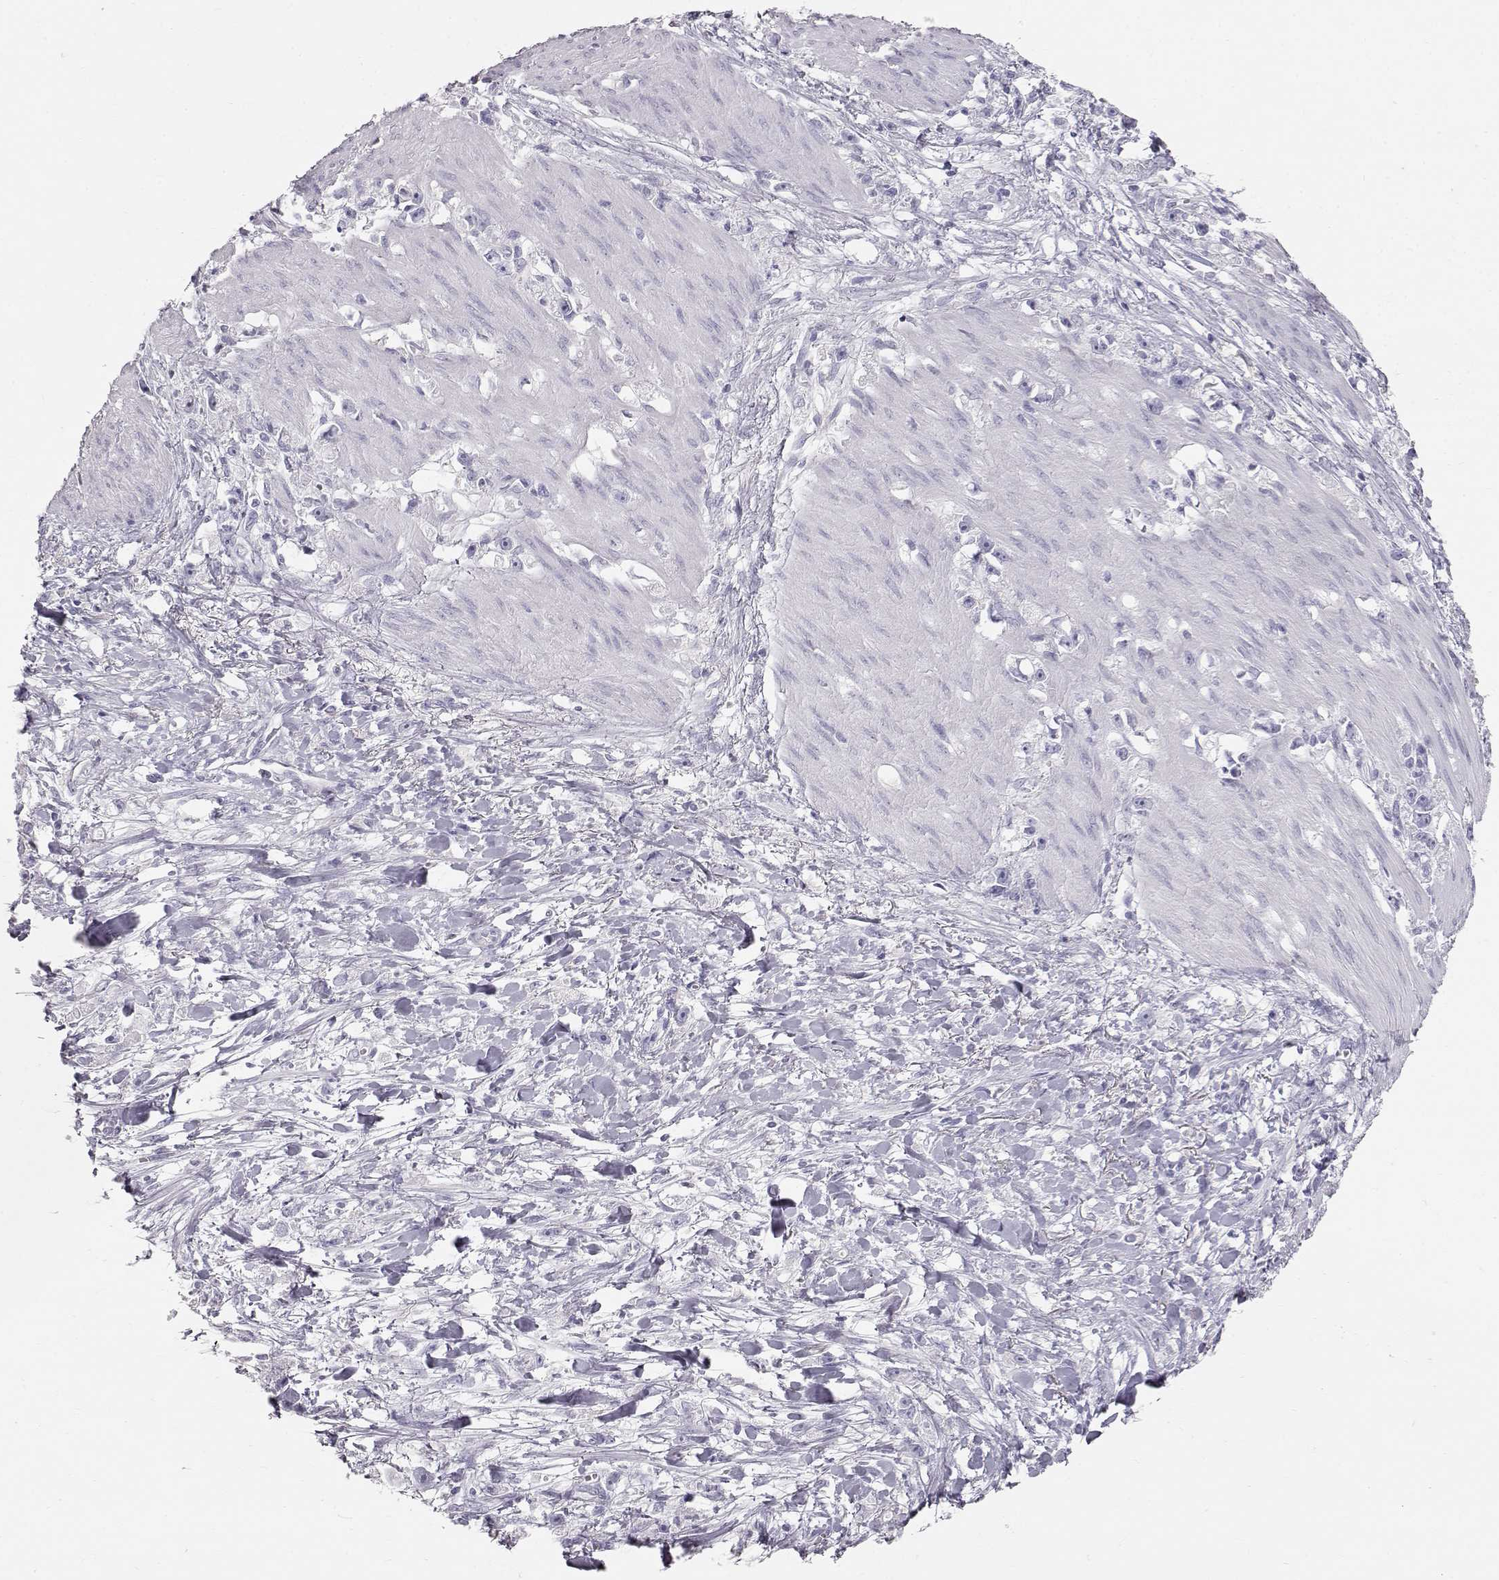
{"staining": {"intensity": "negative", "quantity": "none", "location": "none"}, "tissue": "stomach cancer", "cell_type": "Tumor cells", "image_type": "cancer", "snomed": [{"axis": "morphology", "description": "Adenocarcinoma, NOS"}, {"axis": "topography", "description": "Stomach"}], "caption": "Protein analysis of stomach cancer demonstrates no significant expression in tumor cells.", "gene": "KRT33A", "patient": {"sex": "female", "age": 59}}